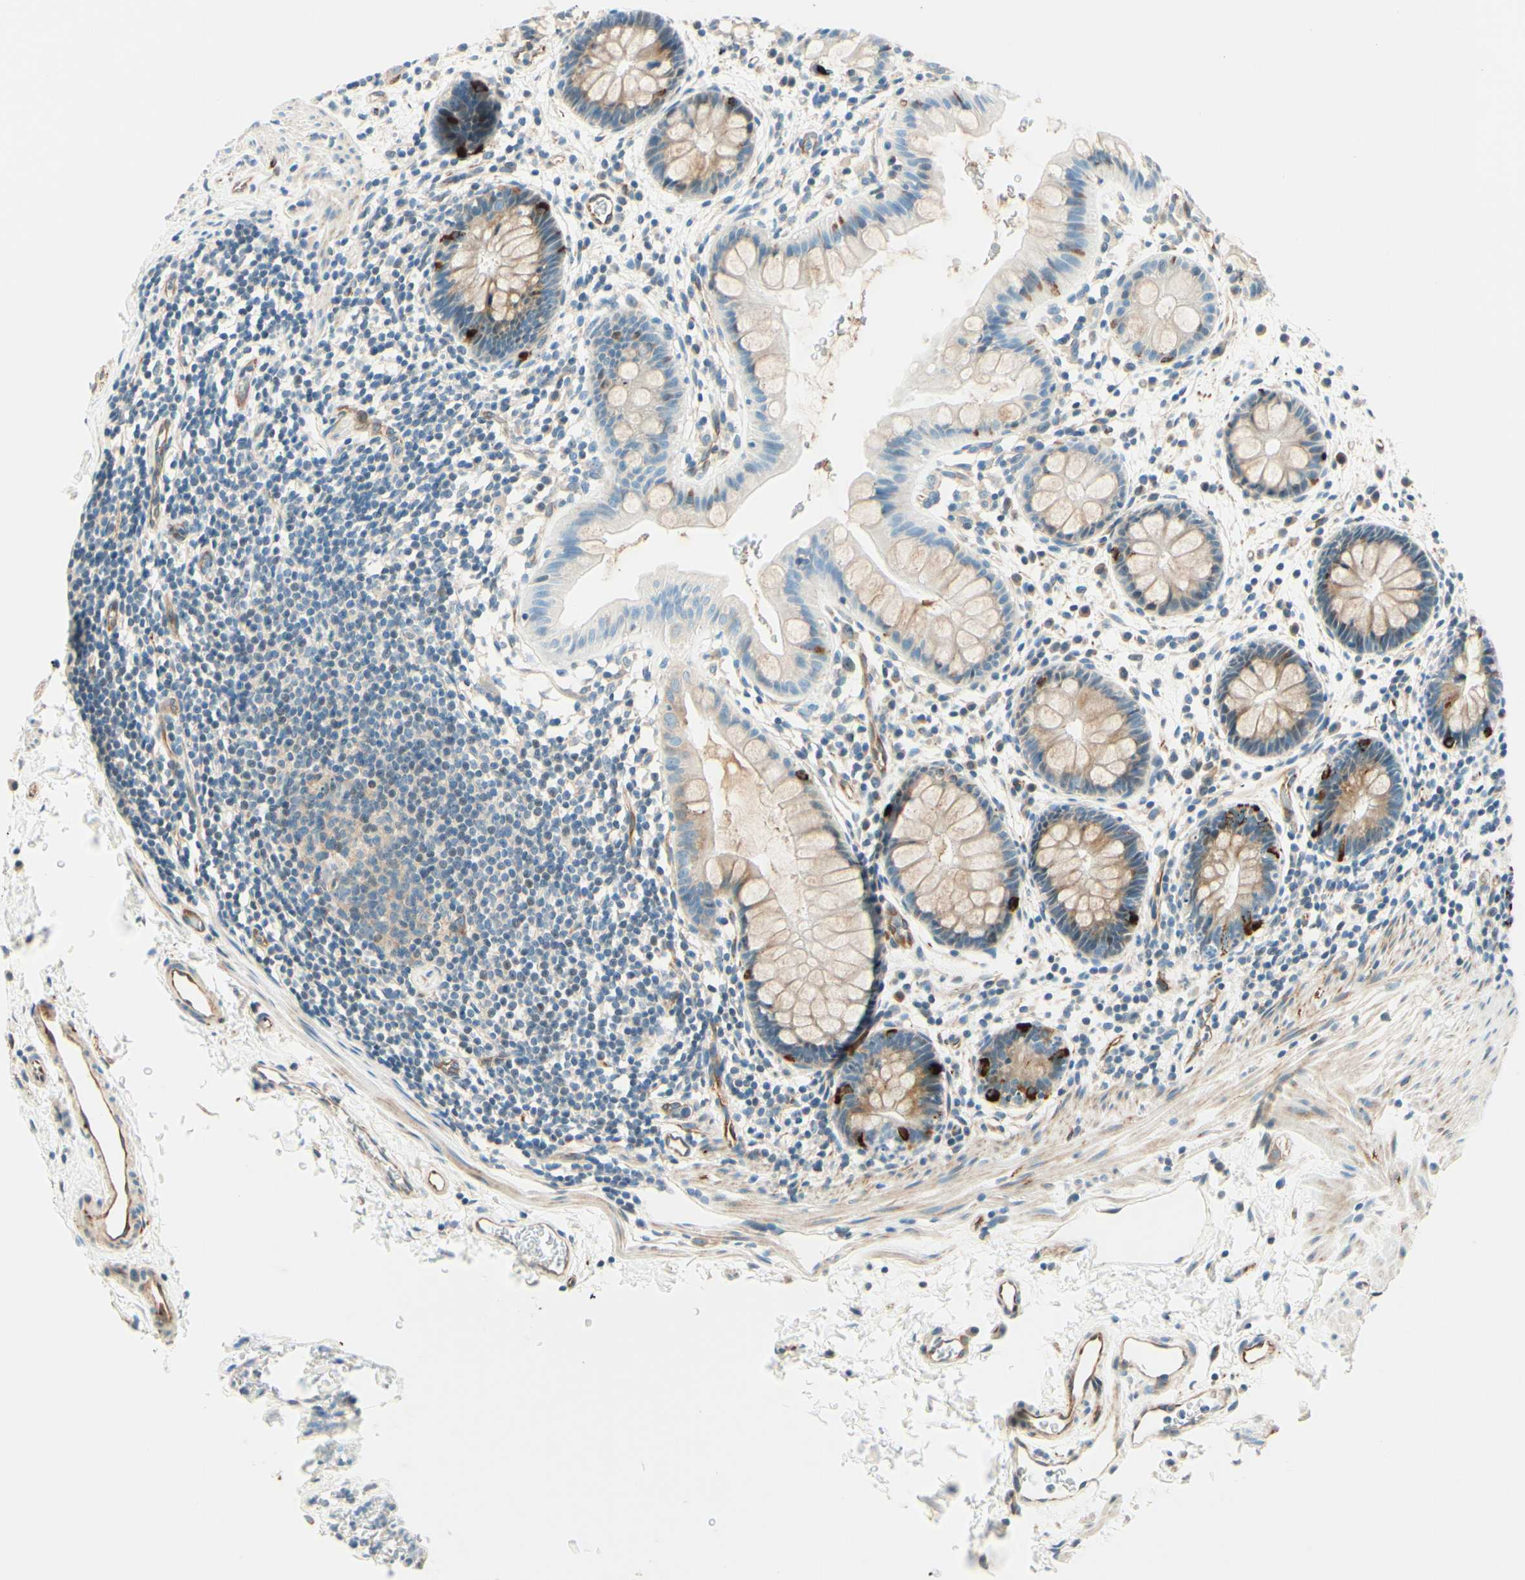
{"staining": {"intensity": "weak", "quantity": ">75%", "location": "cytoplasmic/membranous"}, "tissue": "rectum", "cell_type": "Glandular cells", "image_type": "normal", "snomed": [{"axis": "morphology", "description": "Normal tissue, NOS"}, {"axis": "topography", "description": "Rectum"}], "caption": "The photomicrograph demonstrates staining of benign rectum, revealing weak cytoplasmic/membranous protein positivity (brown color) within glandular cells.", "gene": "TAOK2", "patient": {"sex": "female", "age": 24}}